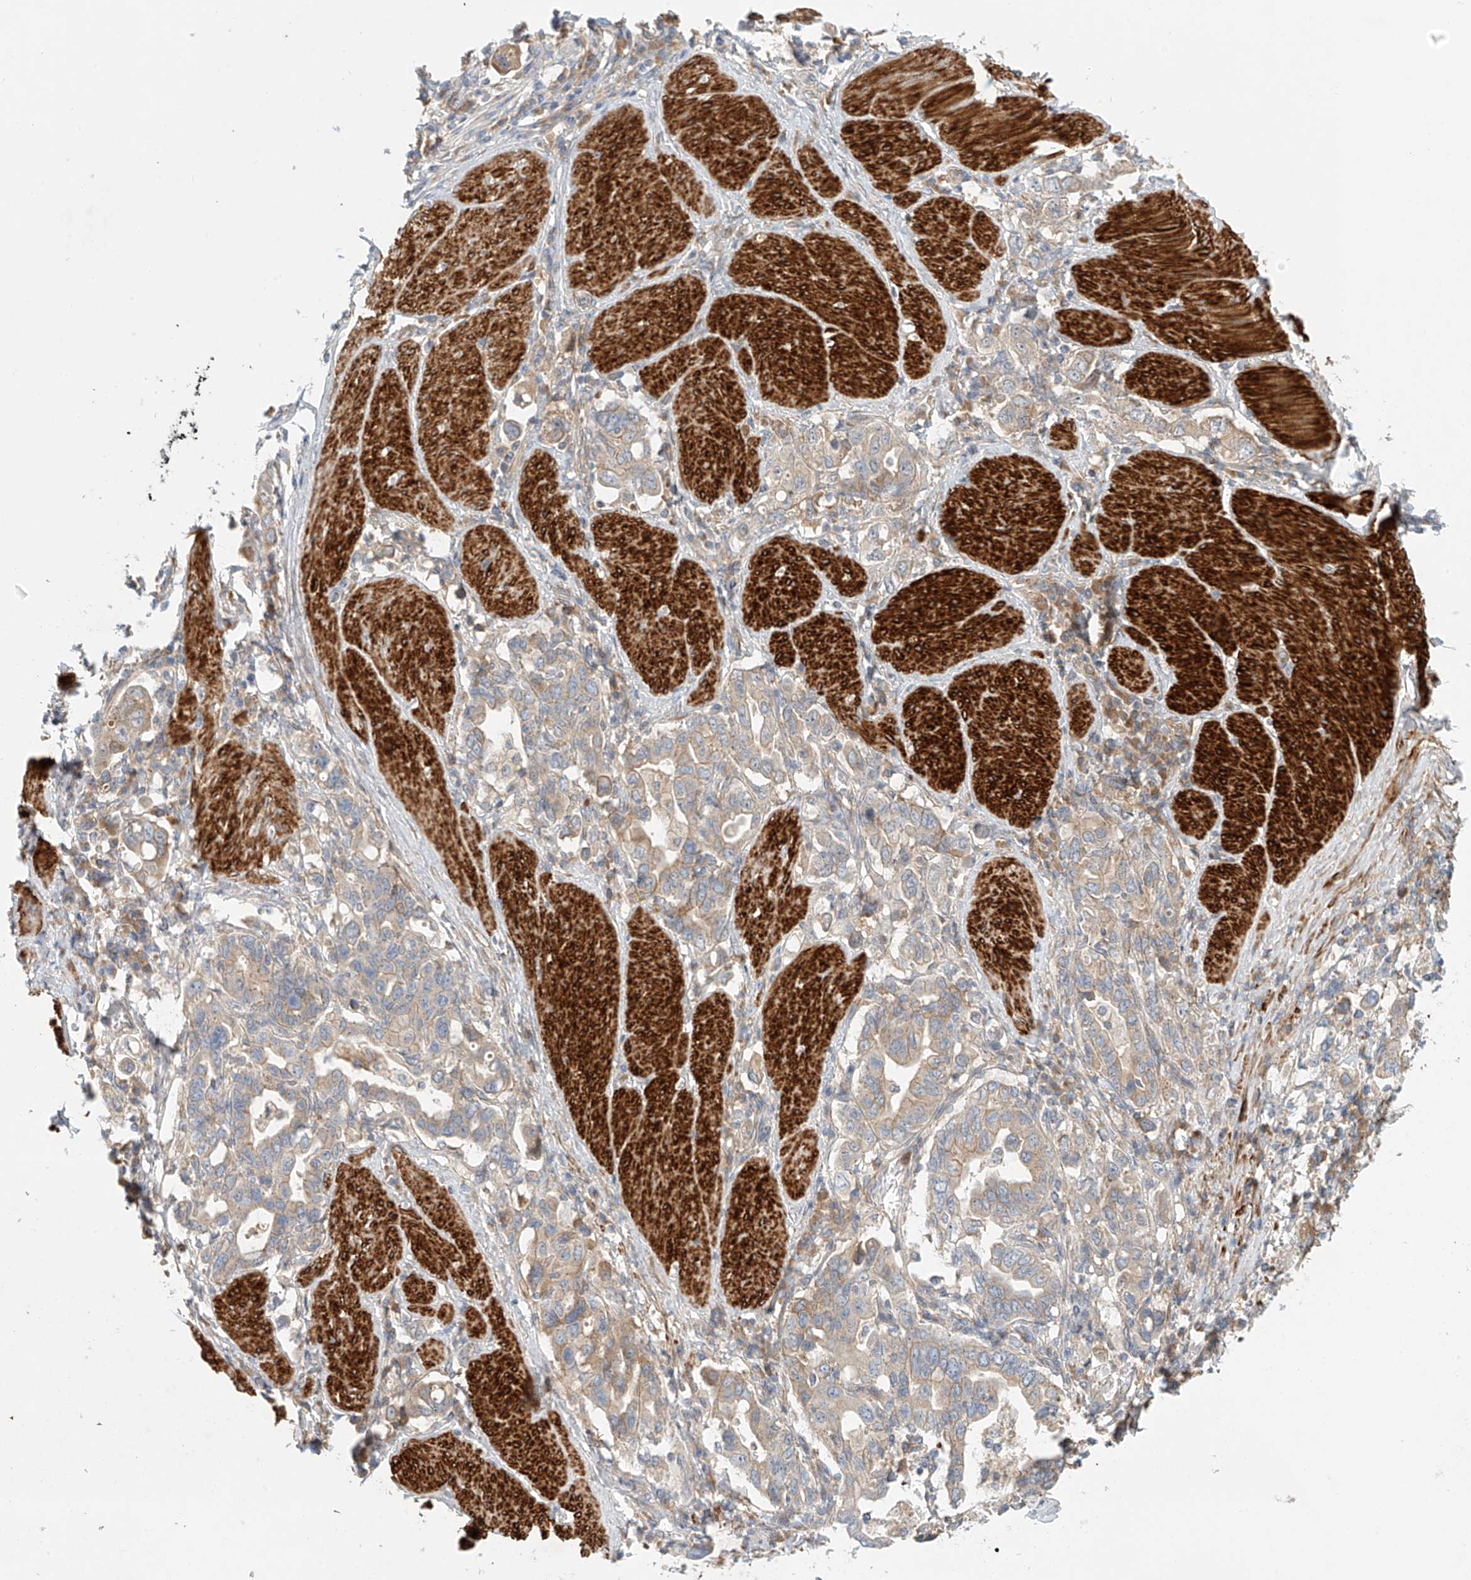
{"staining": {"intensity": "weak", "quantity": "25%-75%", "location": "cytoplasmic/membranous"}, "tissue": "stomach cancer", "cell_type": "Tumor cells", "image_type": "cancer", "snomed": [{"axis": "morphology", "description": "Adenocarcinoma, NOS"}, {"axis": "topography", "description": "Stomach, upper"}], "caption": "A high-resolution image shows immunohistochemistry staining of adenocarcinoma (stomach), which shows weak cytoplasmic/membranous expression in about 25%-75% of tumor cells.", "gene": "LYRM9", "patient": {"sex": "male", "age": 62}}